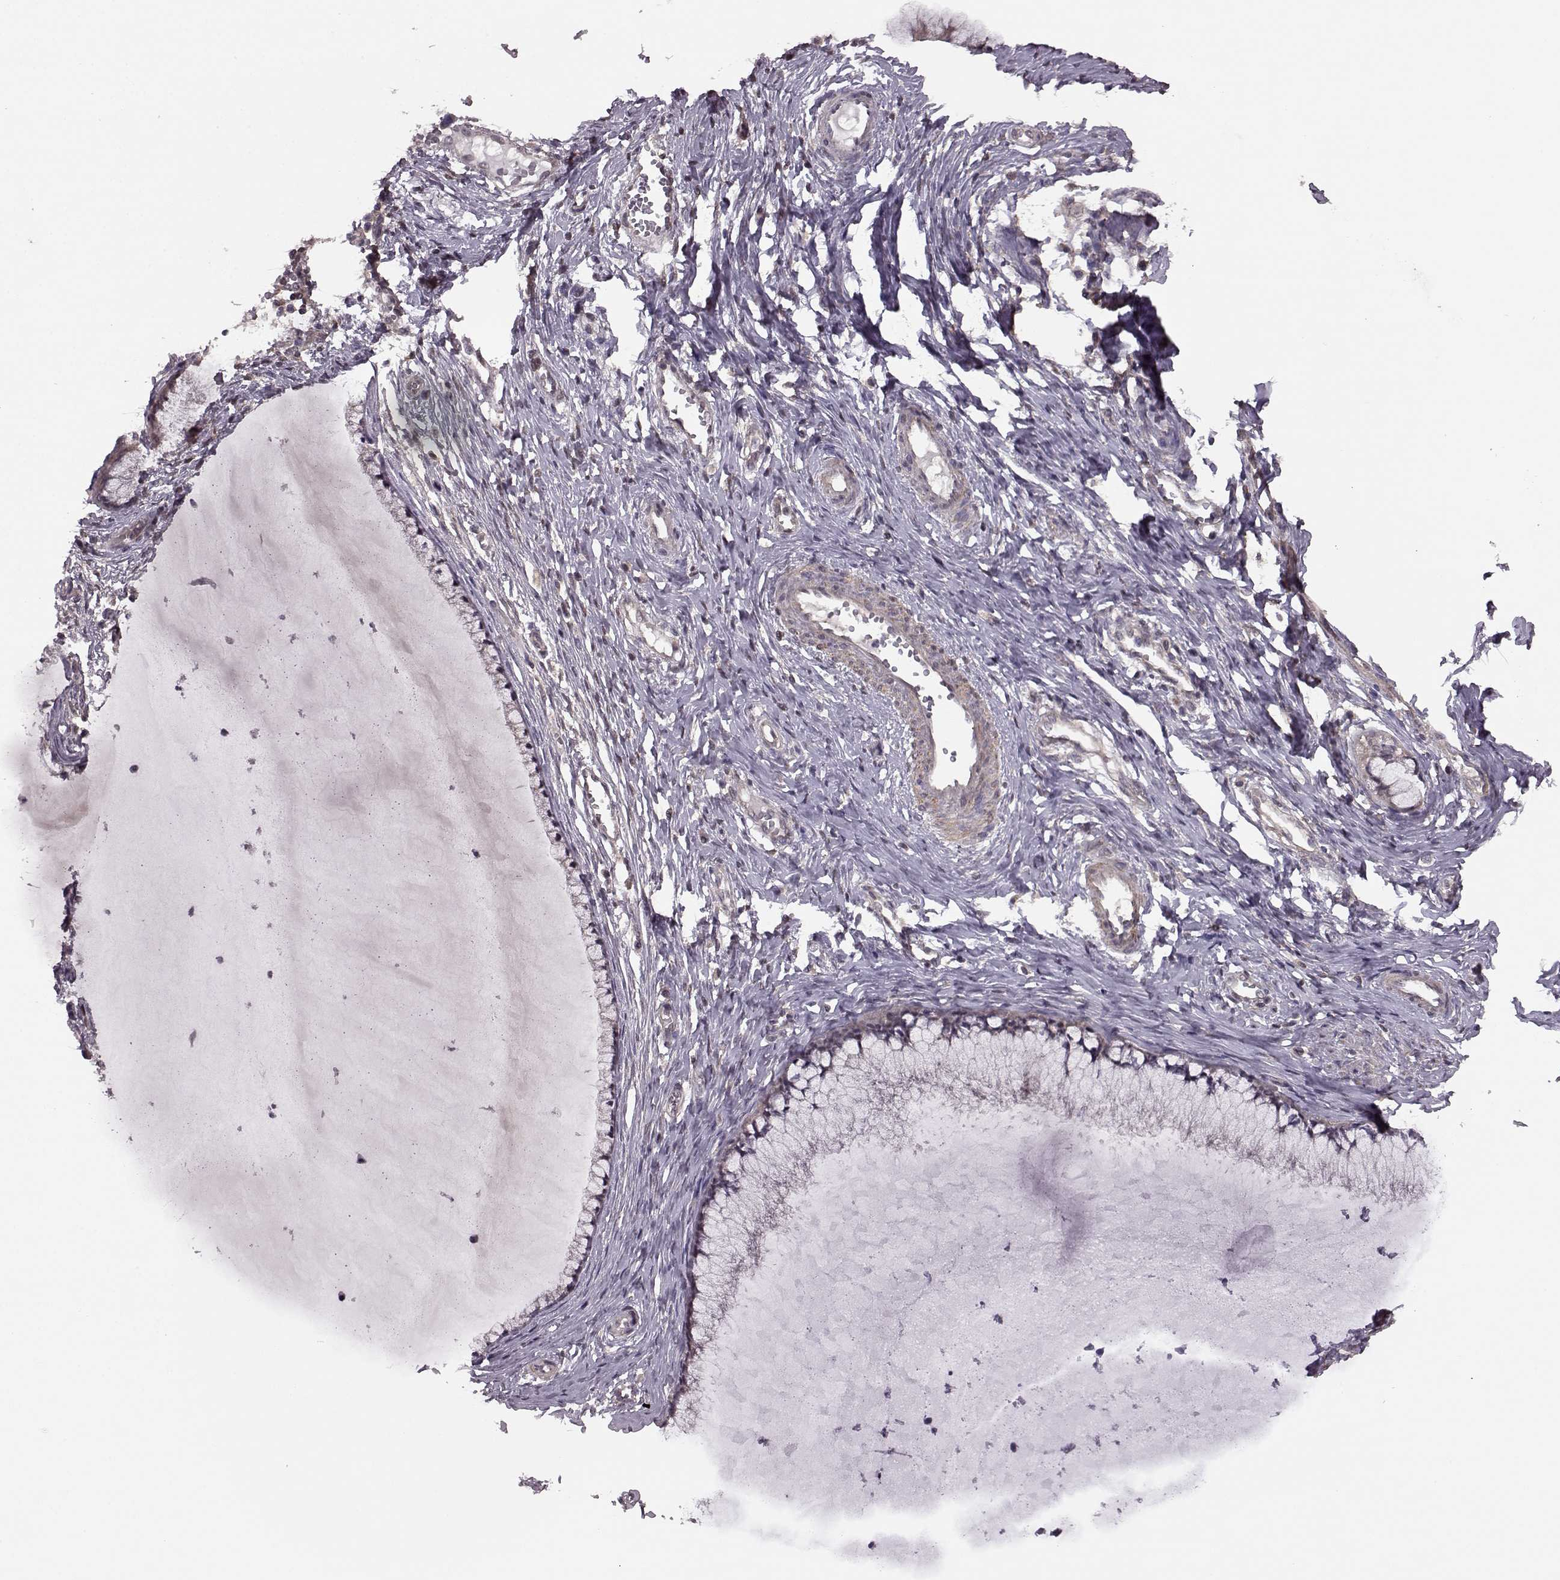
{"staining": {"intensity": "moderate", "quantity": ">75%", "location": "cytoplasmic/membranous"}, "tissue": "cervical cancer", "cell_type": "Tumor cells", "image_type": "cancer", "snomed": [{"axis": "morphology", "description": "Squamous cell carcinoma, NOS"}, {"axis": "topography", "description": "Cervix"}], "caption": "Immunohistochemical staining of human squamous cell carcinoma (cervical) shows moderate cytoplasmic/membranous protein staining in about >75% of tumor cells.", "gene": "FNIP2", "patient": {"sex": "female", "age": 36}}